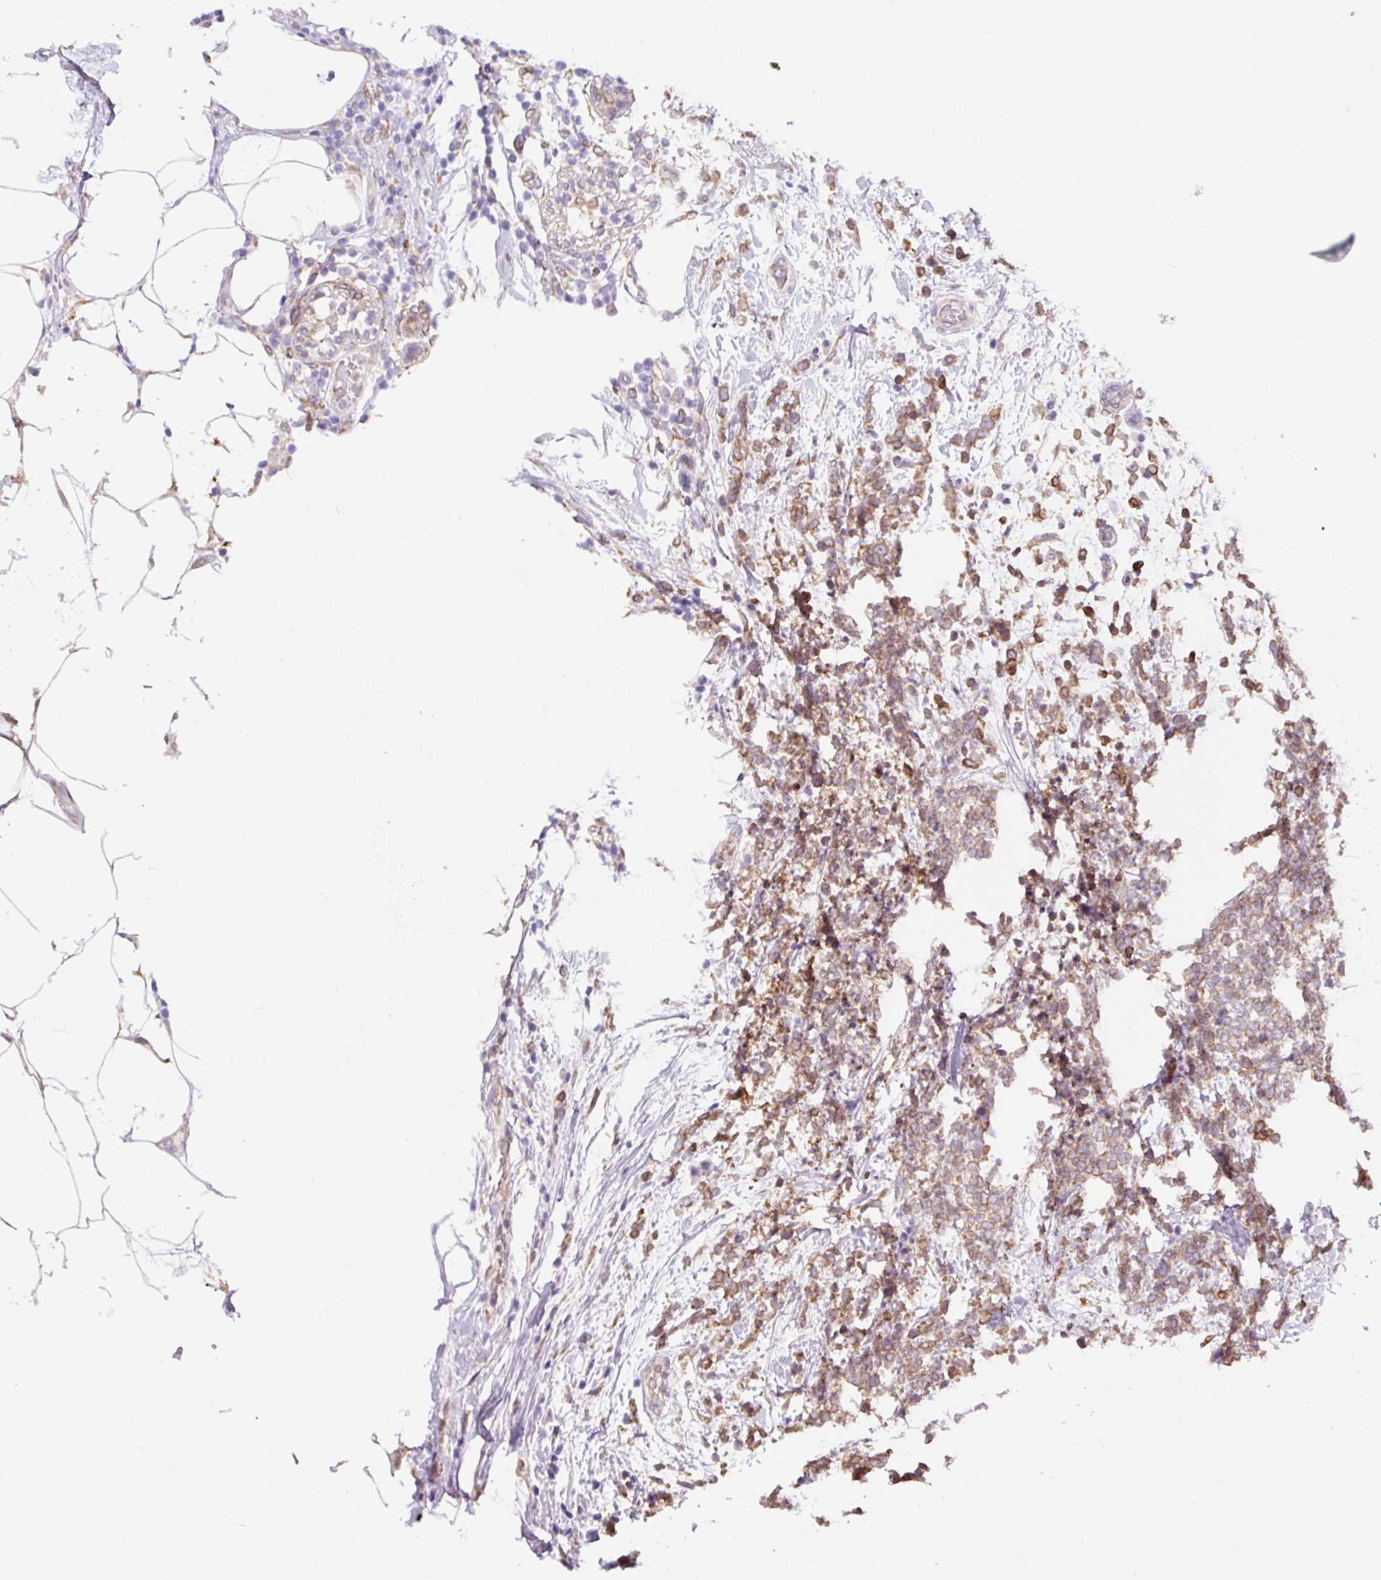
{"staining": {"intensity": "moderate", "quantity": ">75%", "location": "cytoplasmic/membranous"}, "tissue": "breast cancer", "cell_type": "Tumor cells", "image_type": "cancer", "snomed": [{"axis": "morphology", "description": "Lobular carcinoma"}, {"axis": "topography", "description": "Breast"}], "caption": "This micrograph reveals lobular carcinoma (breast) stained with IHC to label a protein in brown. The cytoplasmic/membranous of tumor cells show moderate positivity for the protein. Nuclei are counter-stained blue.", "gene": "ASRGL1", "patient": {"sex": "female", "age": 58}}